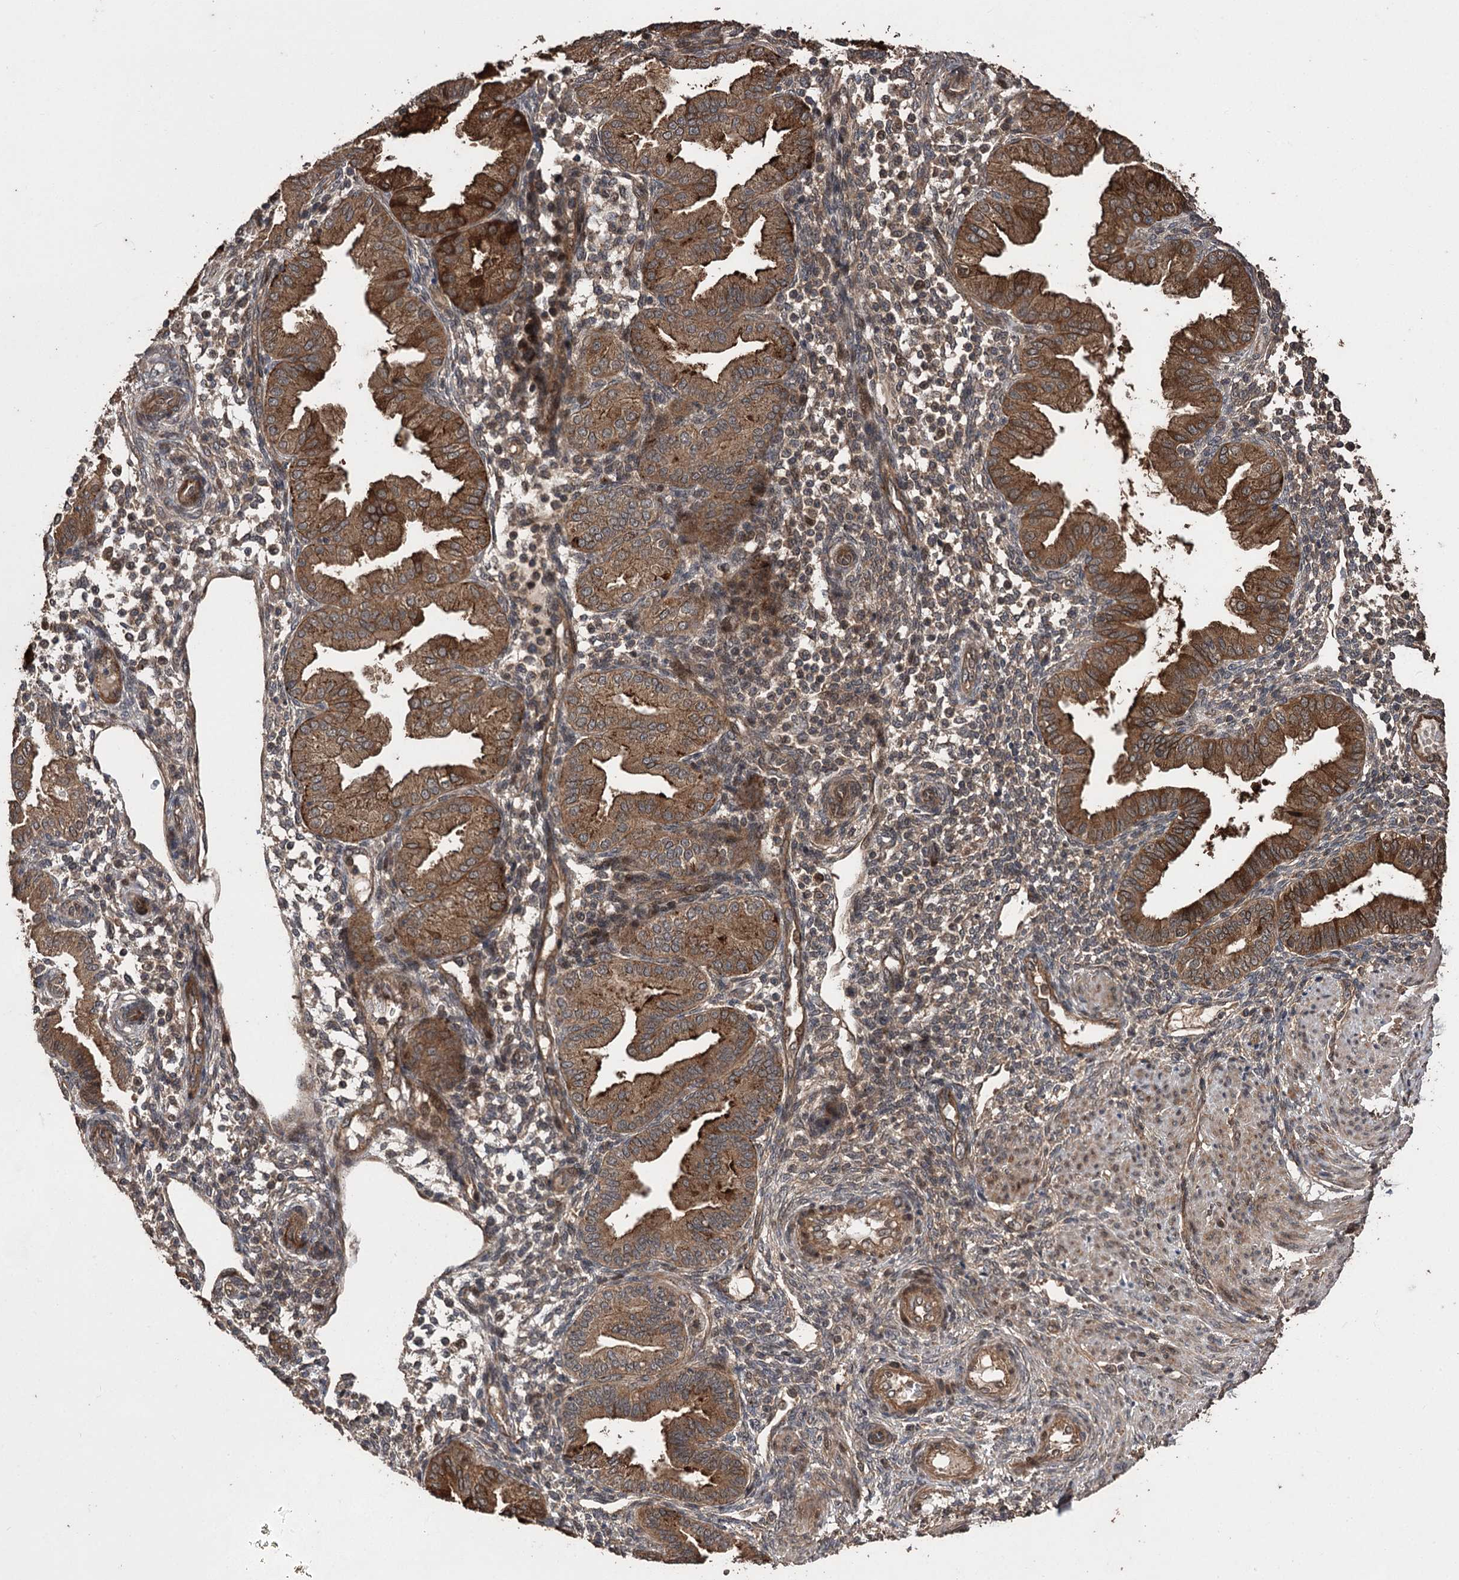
{"staining": {"intensity": "moderate", "quantity": "<25%", "location": "cytoplasmic/membranous"}, "tissue": "endometrium", "cell_type": "Cells in endometrial stroma", "image_type": "normal", "snomed": [{"axis": "morphology", "description": "Normal tissue, NOS"}, {"axis": "topography", "description": "Endometrium"}], "caption": "This is a photomicrograph of immunohistochemistry staining of unremarkable endometrium, which shows moderate expression in the cytoplasmic/membranous of cells in endometrial stroma.", "gene": "RASSF3", "patient": {"sex": "female", "age": 53}}